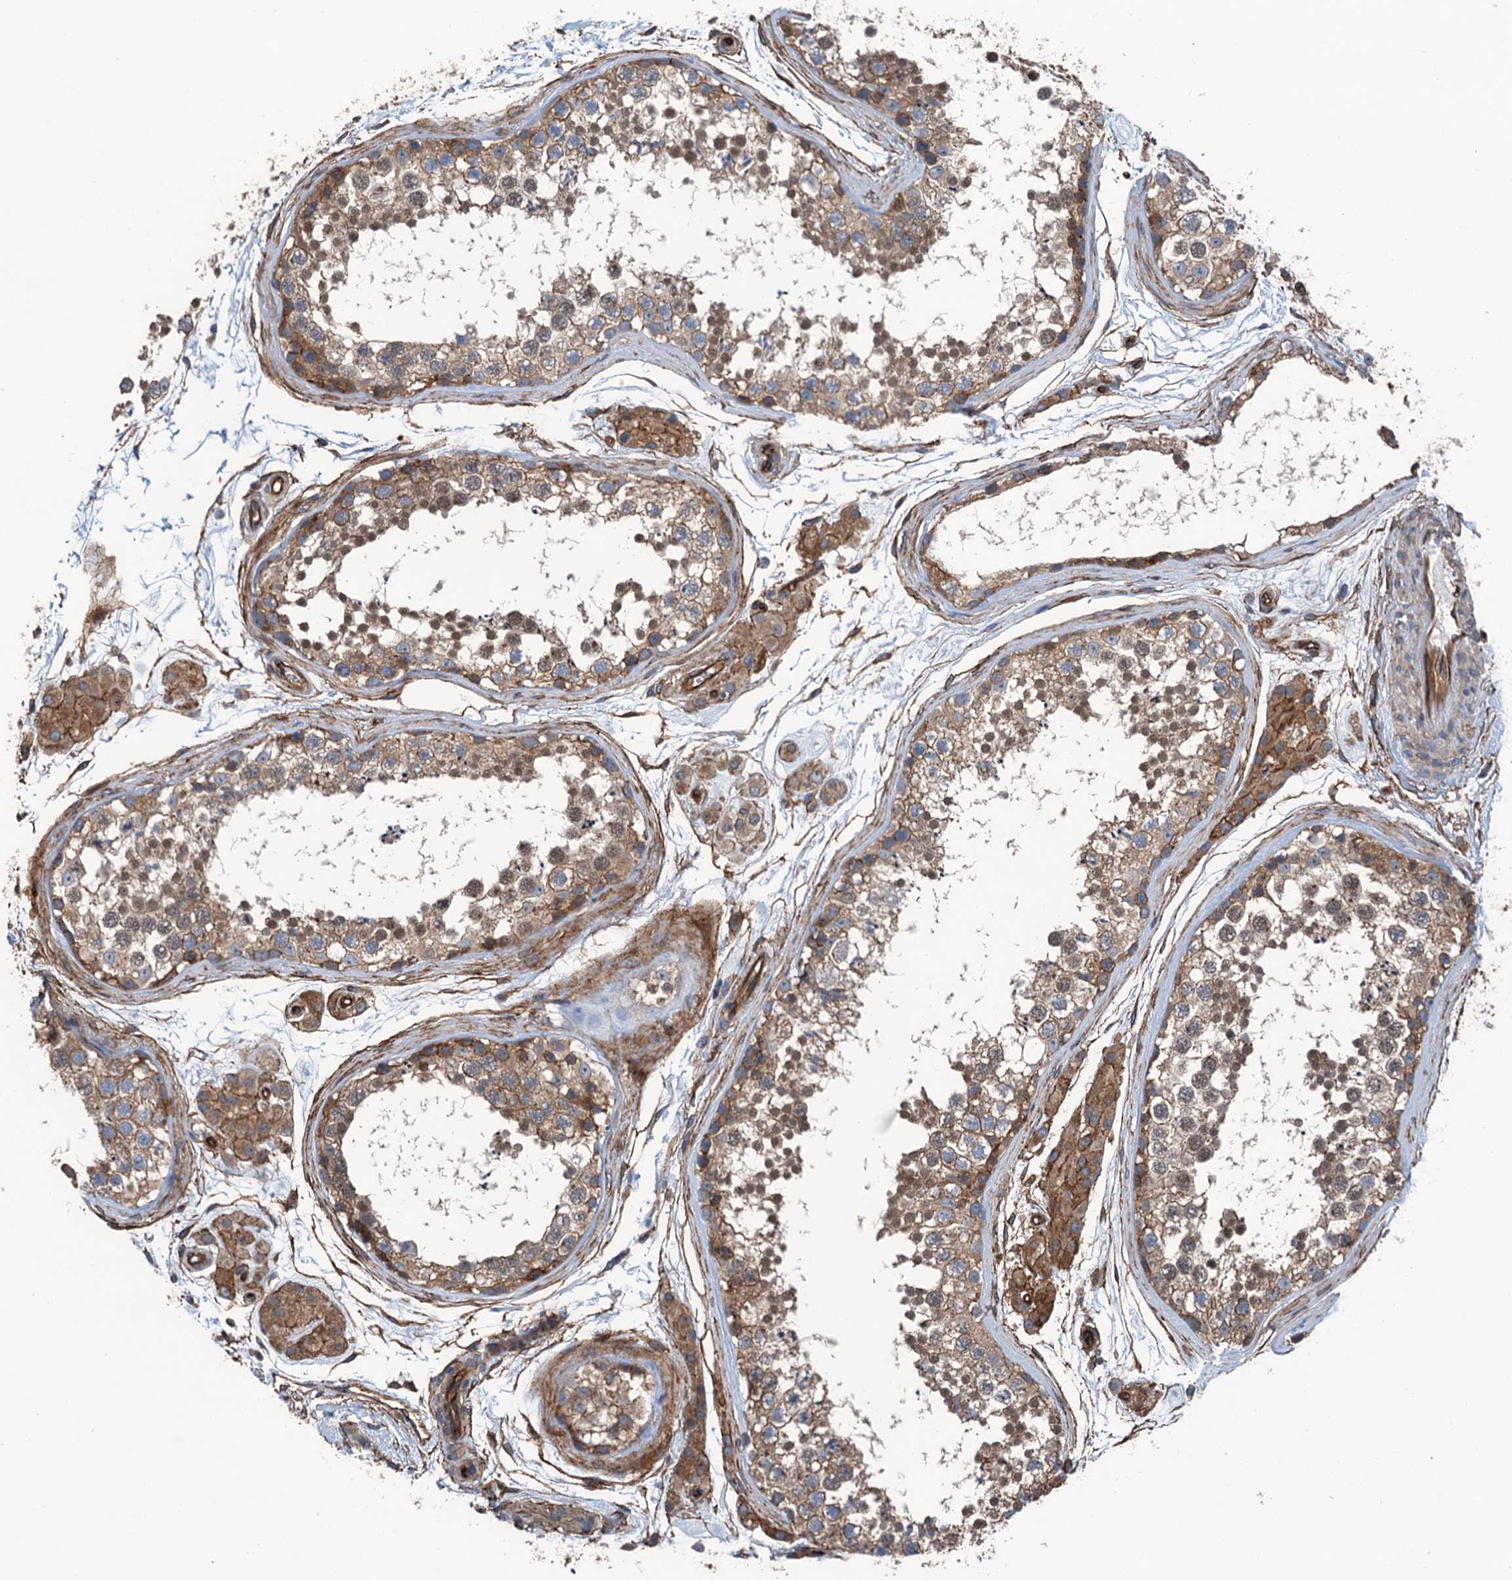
{"staining": {"intensity": "moderate", "quantity": ">75%", "location": "cytoplasmic/membranous,nuclear"}, "tissue": "testis", "cell_type": "Cells in seminiferous ducts", "image_type": "normal", "snomed": [{"axis": "morphology", "description": "Normal tissue, NOS"}, {"axis": "topography", "description": "Testis"}], "caption": "This photomicrograph reveals benign testis stained with immunohistochemistry (IHC) to label a protein in brown. The cytoplasmic/membranous,nuclear of cells in seminiferous ducts show moderate positivity for the protein. Nuclei are counter-stained blue.", "gene": "NMRAL1", "patient": {"sex": "male", "age": 56}}